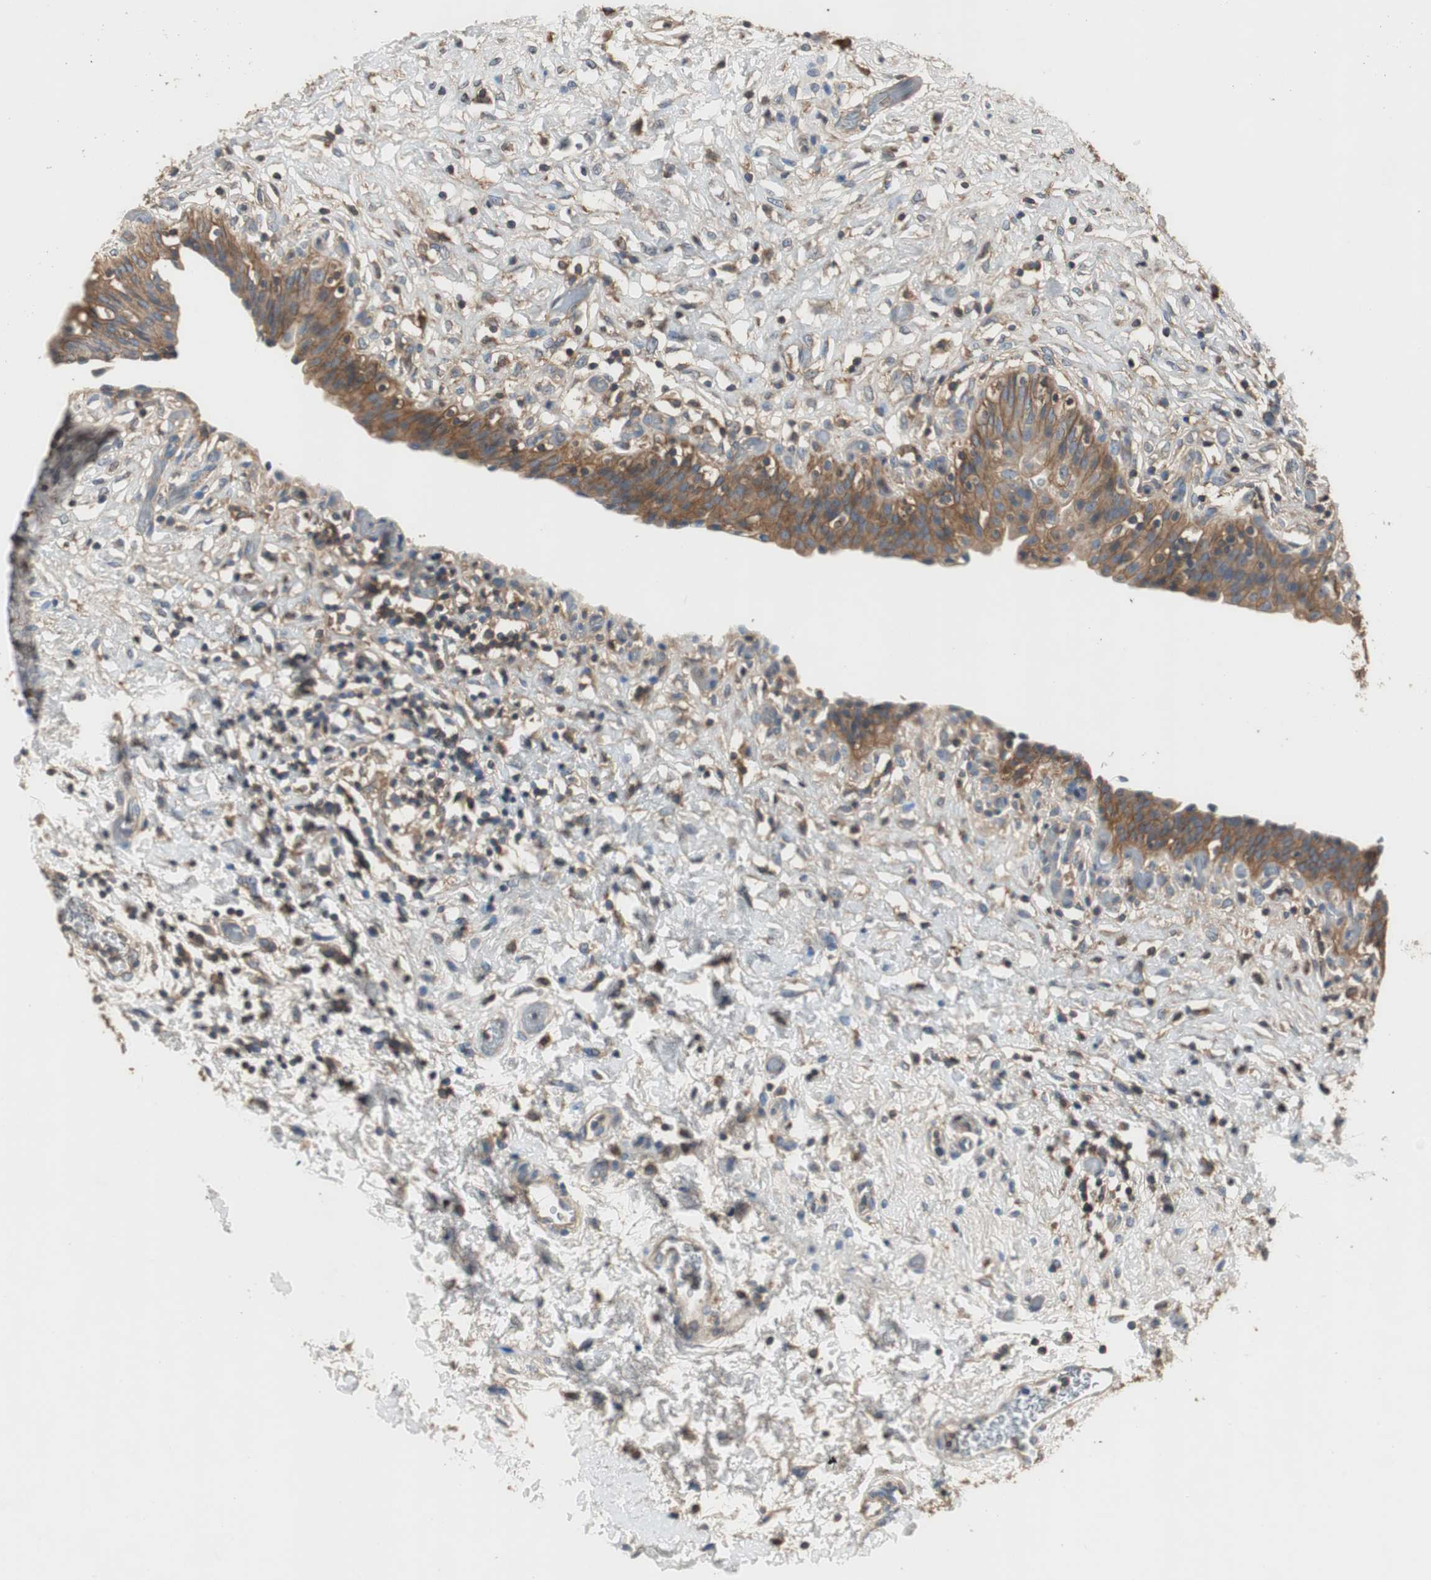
{"staining": {"intensity": "moderate", "quantity": ">75%", "location": "cytoplasmic/membranous"}, "tissue": "urinary bladder", "cell_type": "Urothelial cells", "image_type": "normal", "snomed": [{"axis": "morphology", "description": "Normal tissue, NOS"}, {"axis": "topography", "description": "Urinary bladder"}], "caption": "An IHC micrograph of normal tissue is shown. Protein staining in brown highlights moderate cytoplasmic/membranous positivity in urinary bladder within urothelial cells. The protein of interest is stained brown, and the nuclei are stained in blue (DAB (3,3'-diaminobenzidine) IHC with brightfield microscopy, high magnification).", "gene": "TNFRSF14", "patient": {"sex": "male", "age": 51}}